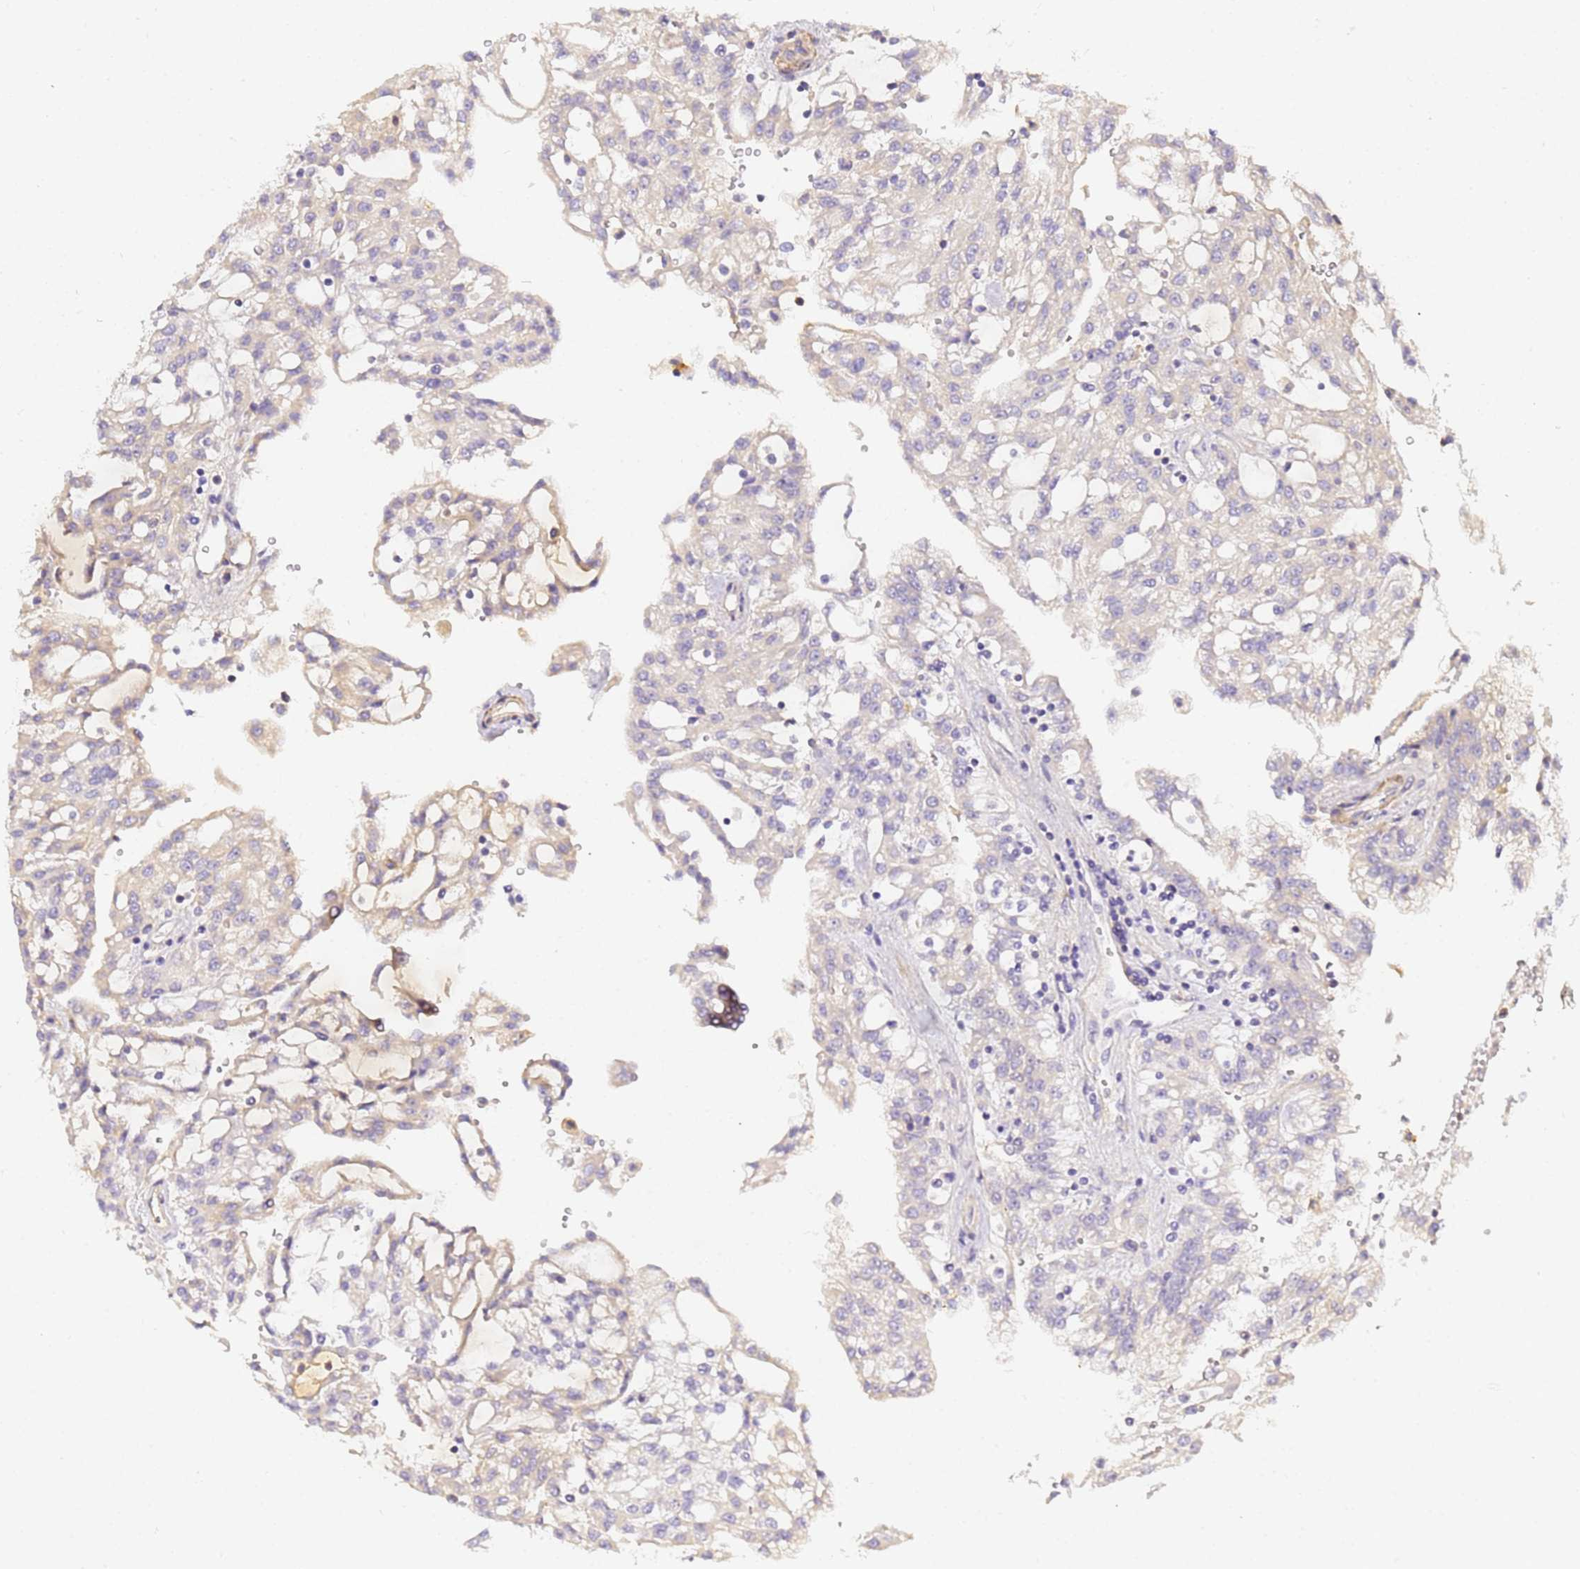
{"staining": {"intensity": "negative", "quantity": "none", "location": "none"}, "tissue": "renal cancer", "cell_type": "Tumor cells", "image_type": "cancer", "snomed": [{"axis": "morphology", "description": "Adenocarcinoma, NOS"}, {"axis": "topography", "description": "Kidney"}], "caption": "Renal adenocarcinoma was stained to show a protein in brown. There is no significant expression in tumor cells.", "gene": "CFH", "patient": {"sex": "male", "age": 63}}